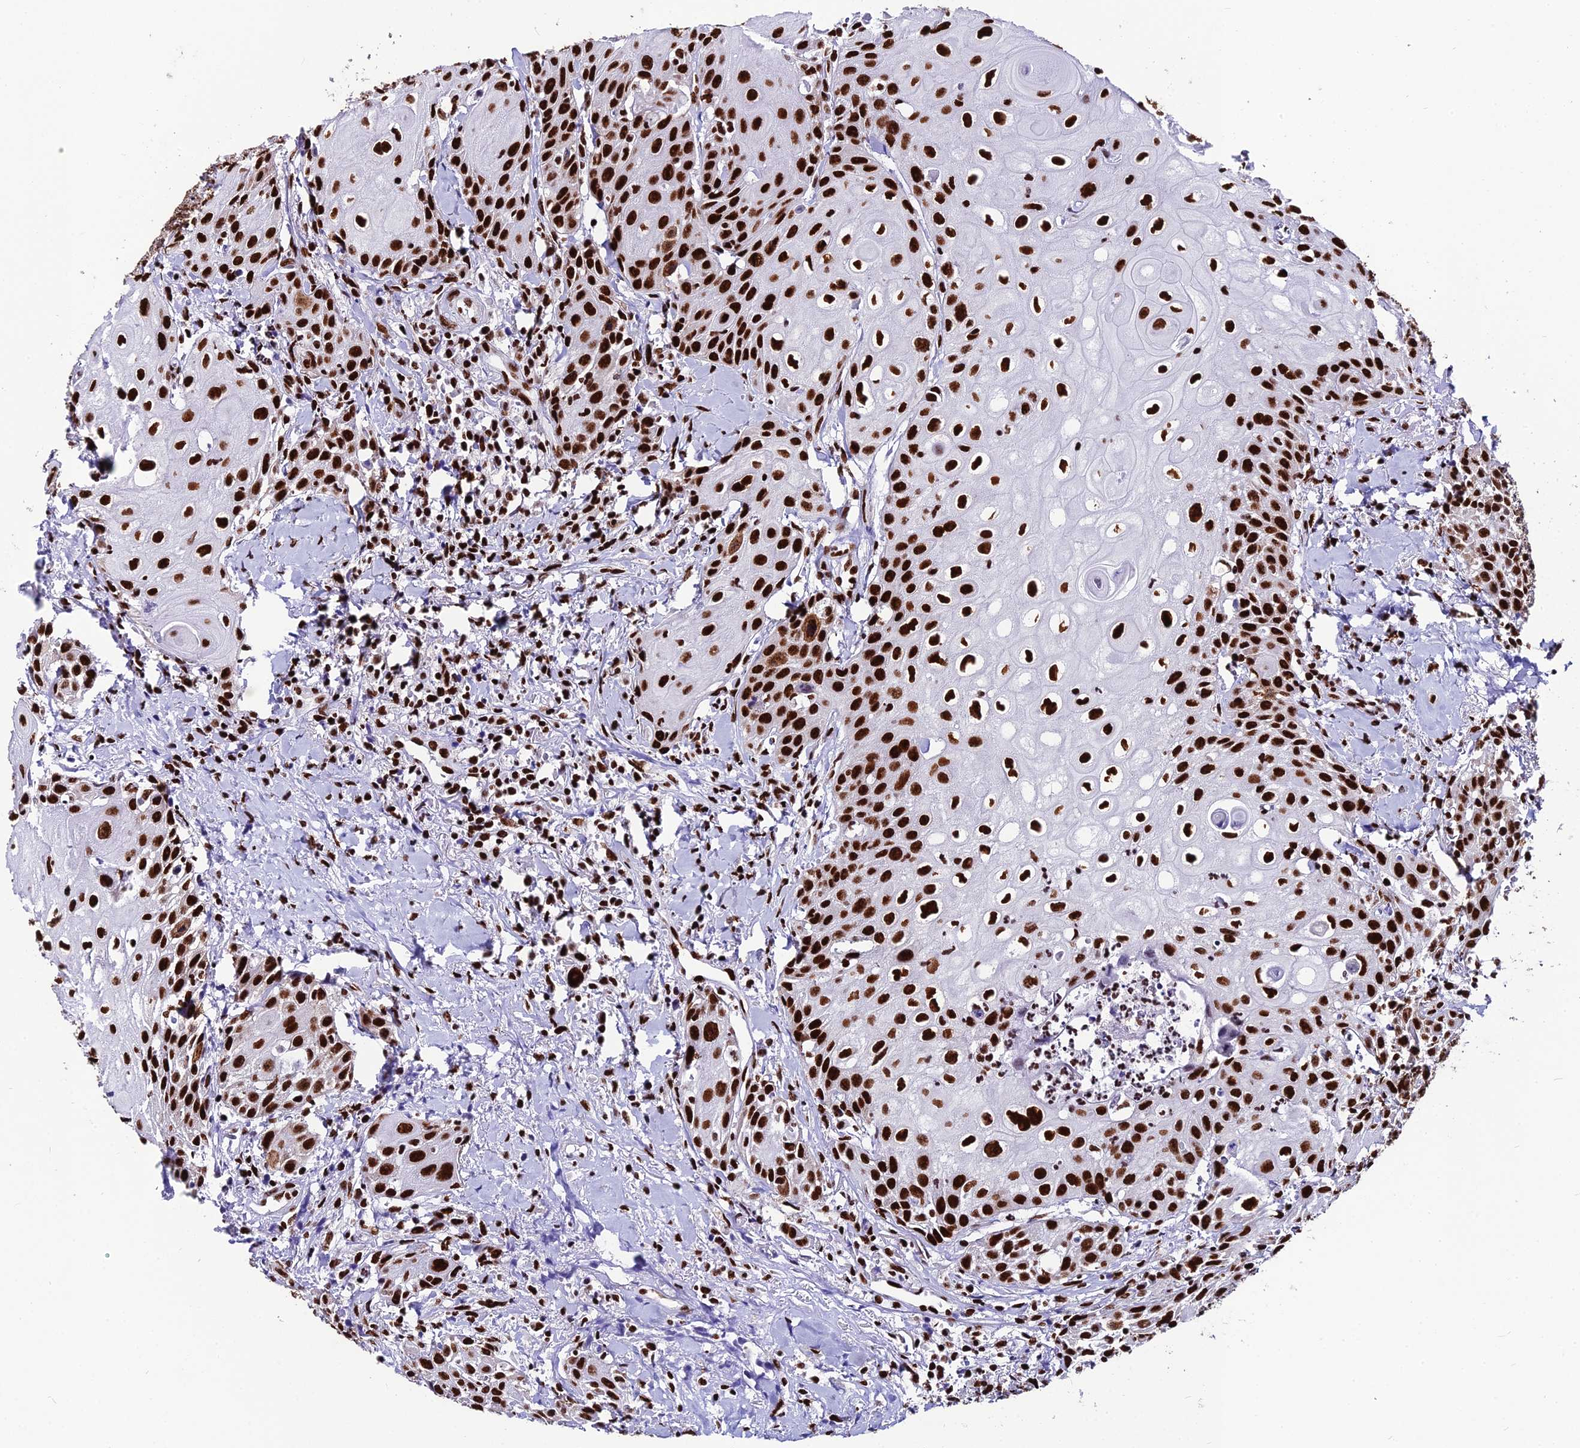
{"staining": {"intensity": "strong", "quantity": ">75%", "location": "nuclear"}, "tissue": "head and neck cancer", "cell_type": "Tumor cells", "image_type": "cancer", "snomed": [{"axis": "morphology", "description": "Squamous cell carcinoma, NOS"}, {"axis": "topography", "description": "Oral tissue"}, {"axis": "topography", "description": "Head-Neck"}], "caption": "Immunohistochemistry micrograph of head and neck cancer (squamous cell carcinoma) stained for a protein (brown), which shows high levels of strong nuclear staining in about >75% of tumor cells.", "gene": "HNRNPH1", "patient": {"sex": "female", "age": 82}}